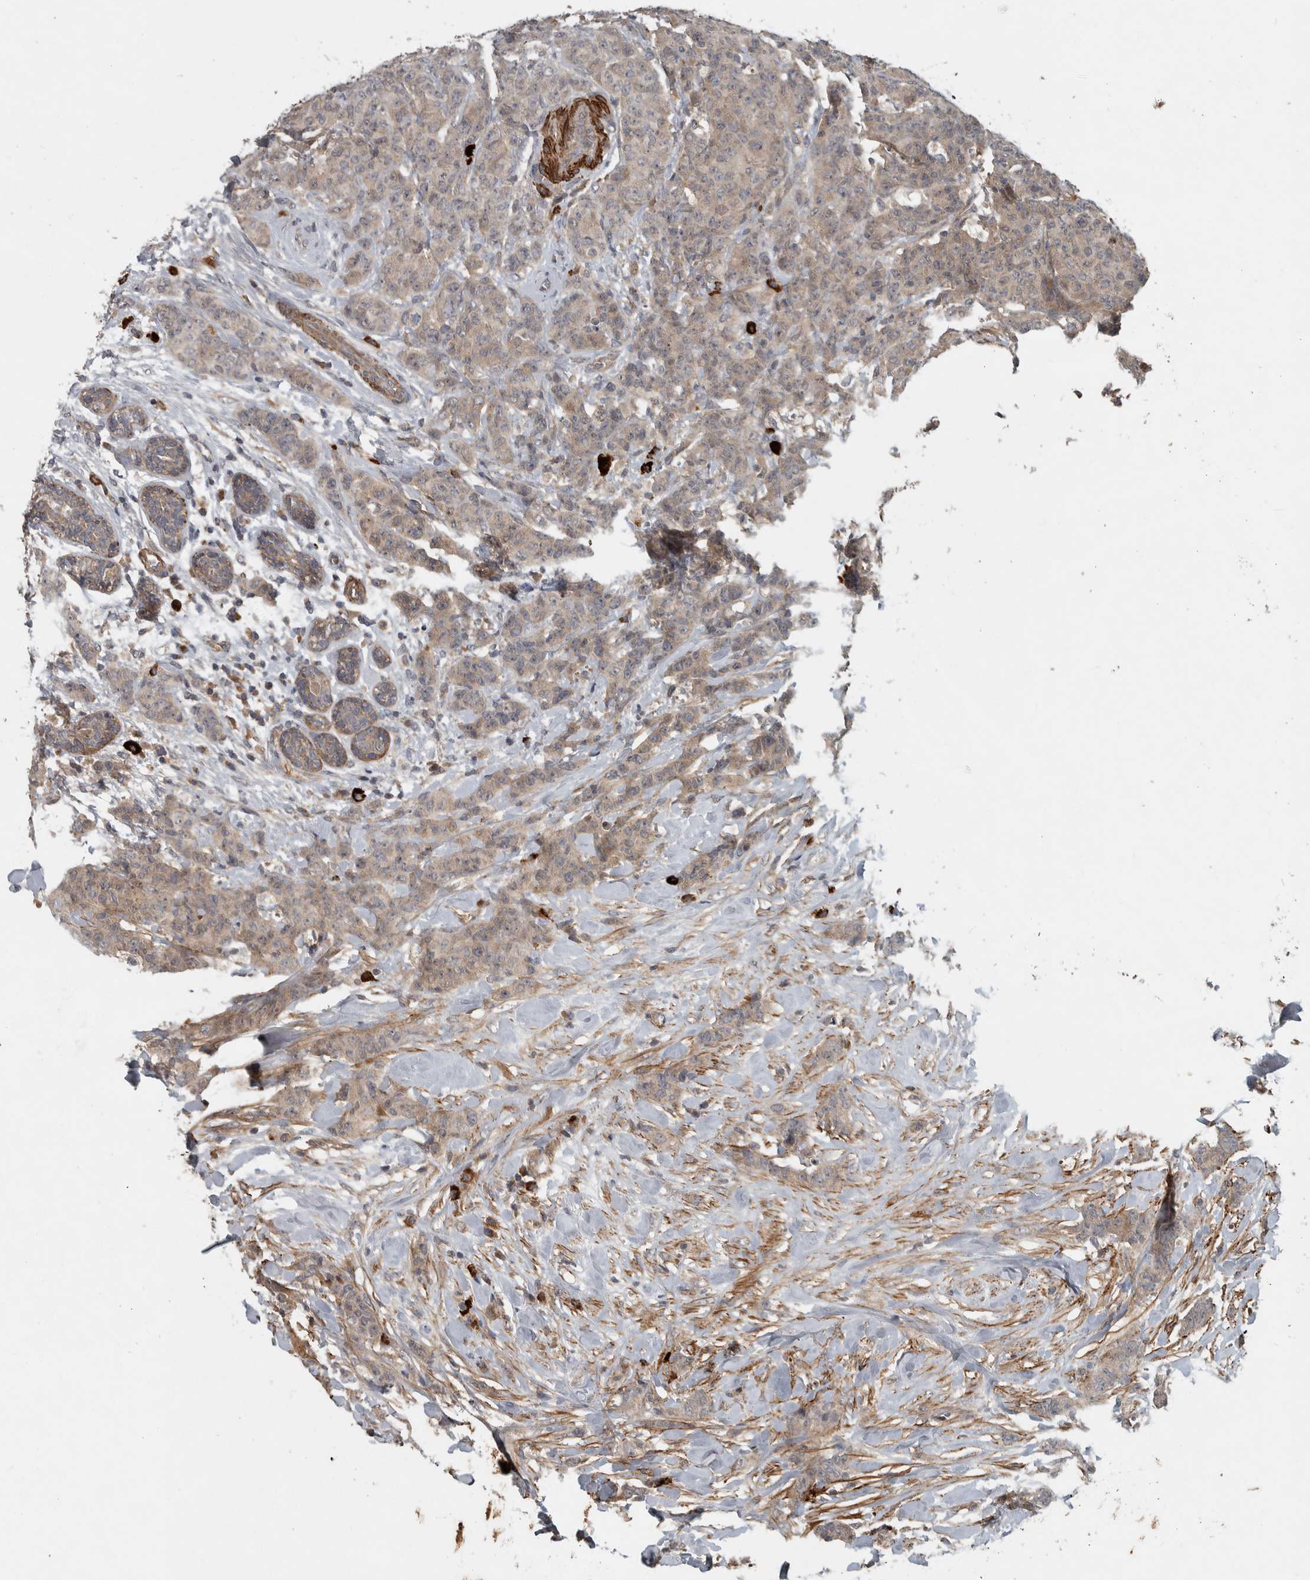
{"staining": {"intensity": "weak", "quantity": ">75%", "location": "cytoplasmic/membranous"}, "tissue": "breast cancer", "cell_type": "Tumor cells", "image_type": "cancer", "snomed": [{"axis": "morphology", "description": "Normal tissue, NOS"}, {"axis": "morphology", "description": "Duct carcinoma"}, {"axis": "topography", "description": "Breast"}], "caption": "Immunohistochemistry (IHC) histopathology image of neoplastic tissue: human breast cancer (infiltrating ductal carcinoma) stained using immunohistochemistry (IHC) reveals low levels of weak protein expression localized specifically in the cytoplasmic/membranous of tumor cells, appearing as a cytoplasmic/membranous brown color.", "gene": "LBHD1", "patient": {"sex": "female", "age": 40}}